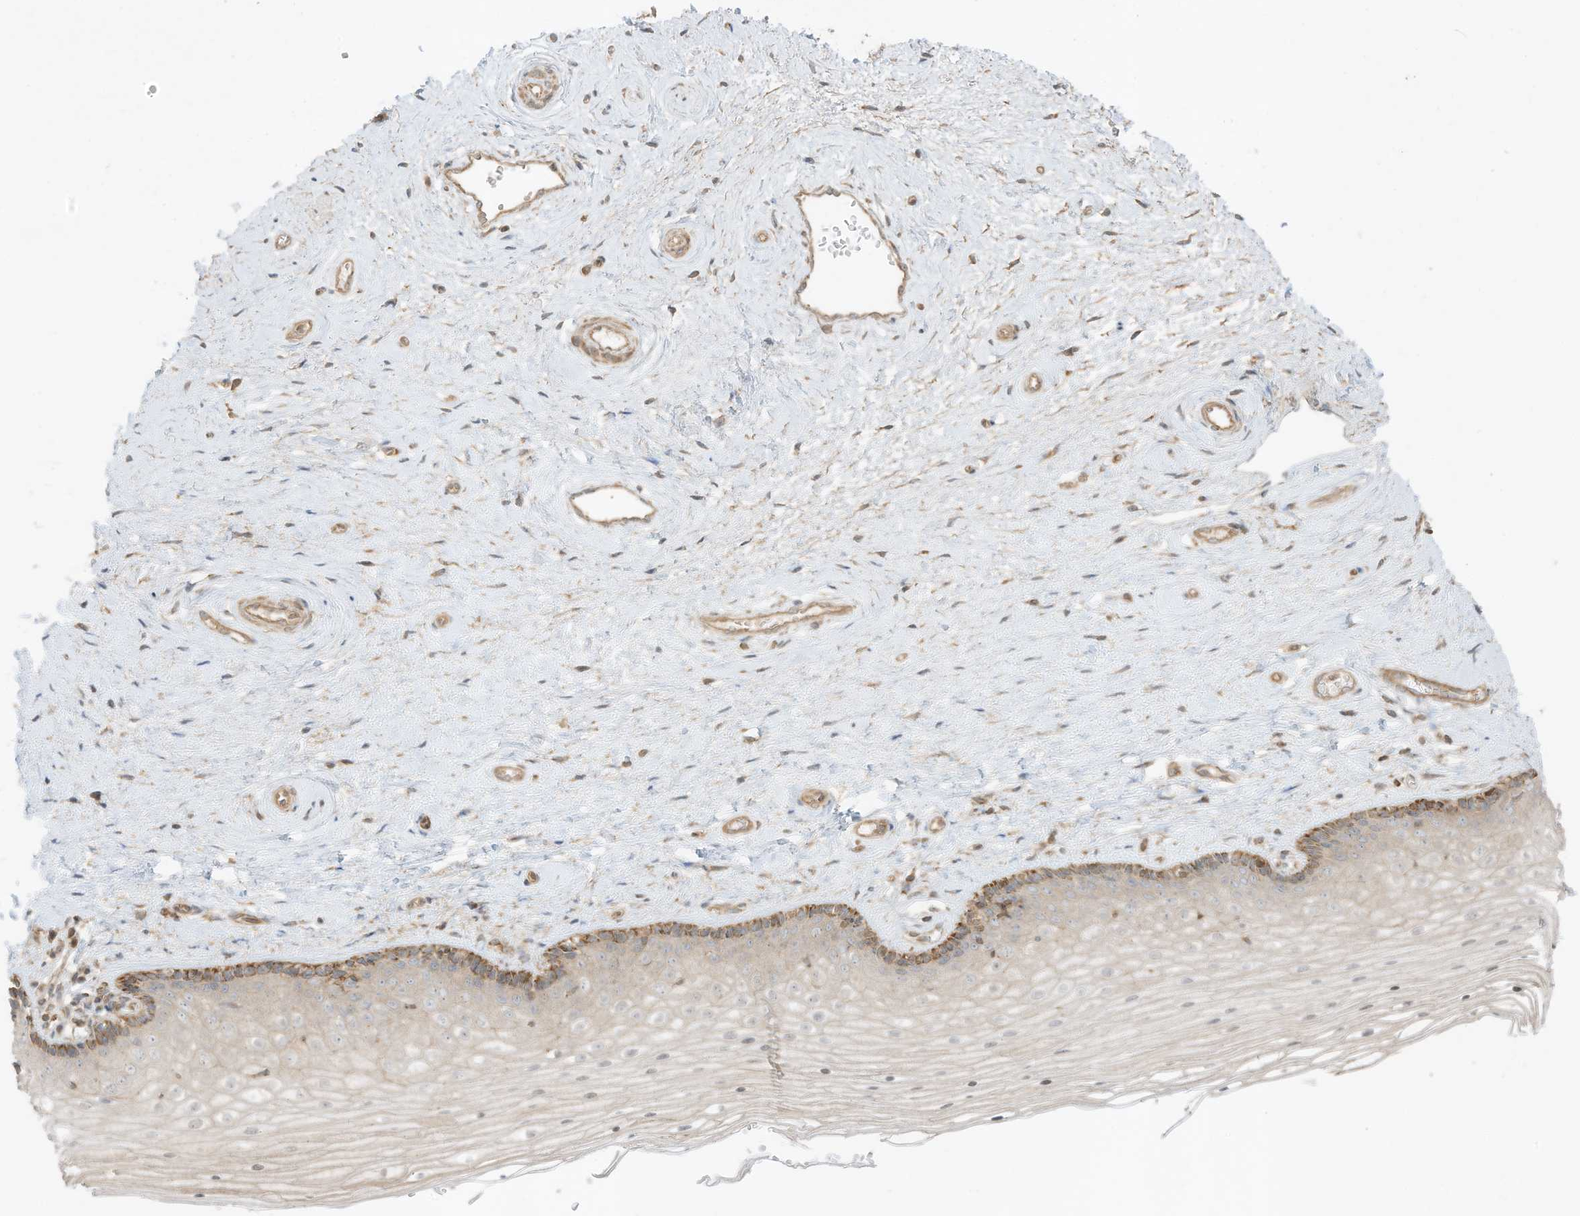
{"staining": {"intensity": "moderate", "quantity": "25%-75%", "location": "cytoplasmic/membranous"}, "tissue": "vagina", "cell_type": "Squamous epithelial cells", "image_type": "normal", "snomed": [{"axis": "morphology", "description": "Normal tissue, NOS"}, {"axis": "topography", "description": "Vagina"}], "caption": "Immunohistochemical staining of normal human vagina demonstrates 25%-75% levels of moderate cytoplasmic/membranous protein positivity in approximately 25%-75% of squamous epithelial cells. Using DAB (brown) and hematoxylin (blue) stains, captured at high magnification using brightfield microscopy.", "gene": "SLC25A12", "patient": {"sex": "female", "age": 46}}